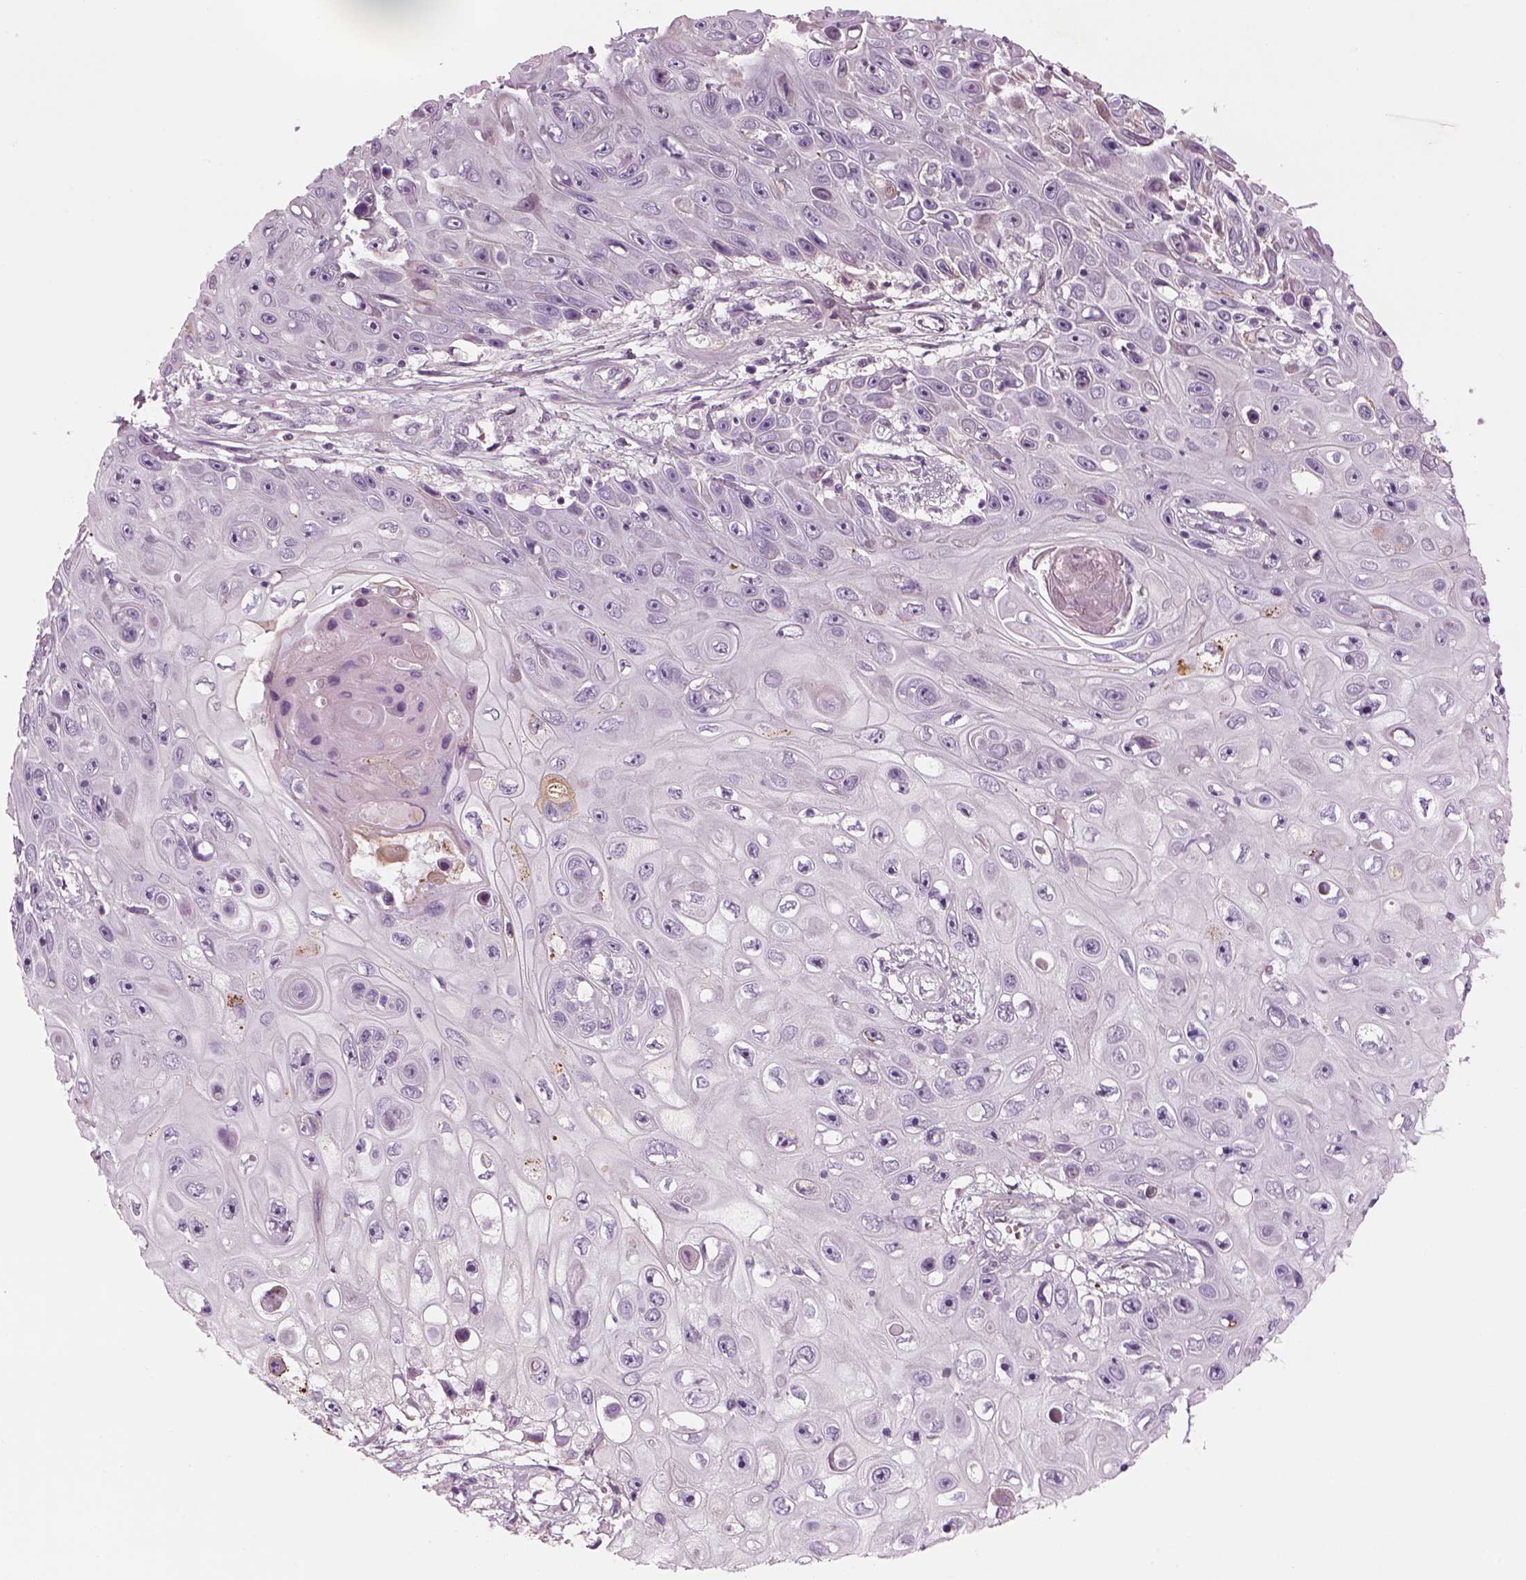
{"staining": {"intensity": "negative", "quantity": "none", "location": "none"}, "tissue": "skin cancer", "cell_type": "Tumor cells", "image_type": "cancer", "snomed": [{"axis": "morphology", "description": "Squamous cell carcinoma, NOS"}, {"axis": "topography", "description": "Skin"}], "caption": "Tumor cells are negative for brown protein staining in squamous cell carcinoma (skin).", "gene": "PABPC1L2B", "patient": {"sex": "male", "age": 82}}